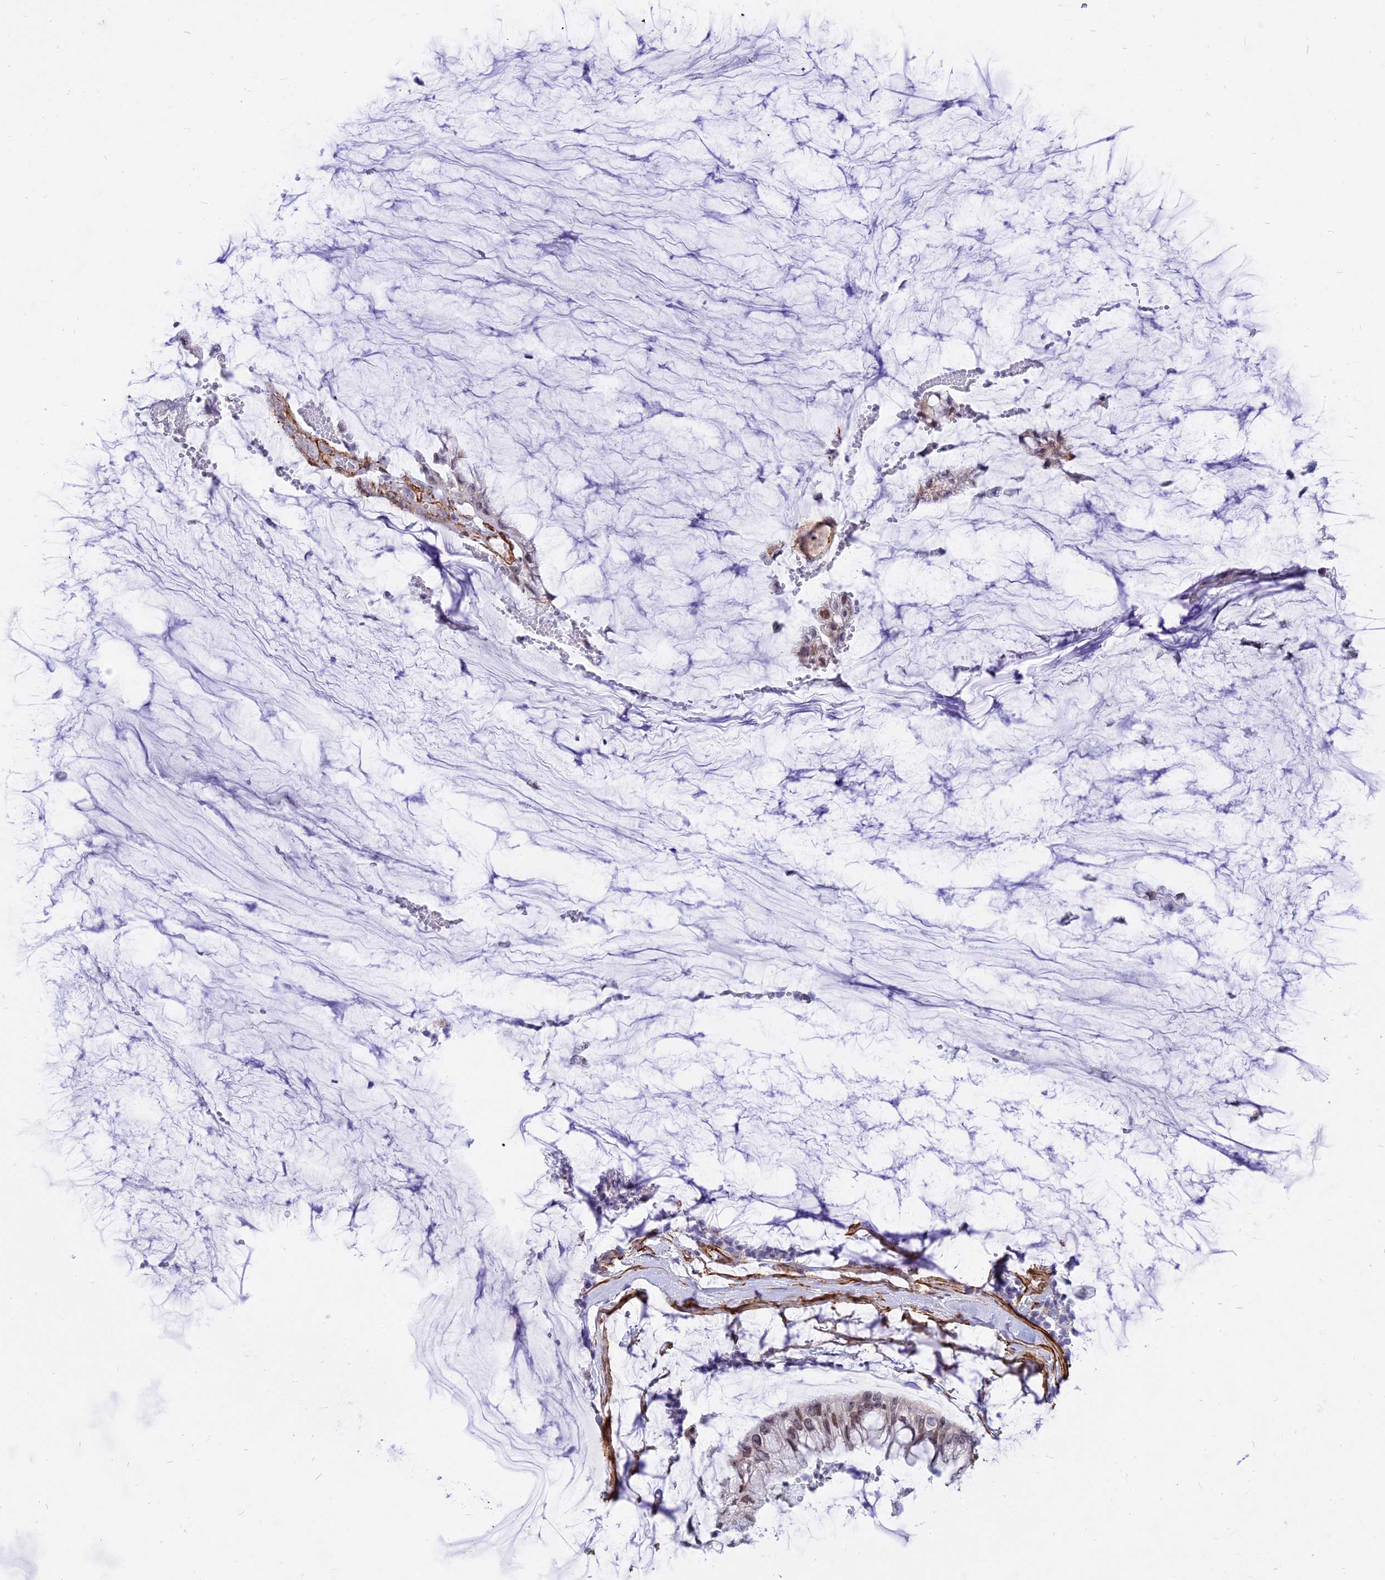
{"staining": {"intensity": "weak", "quantity": ">75%", "location": "nuclear"}, "tissue": "ovarian cancer", "cell_type": "Tumor cells", "image_type": "cancer", "snomed": [{"axis": "morphology", "description": "Cystadenocarcinoma, mucinous, NOS"}, {"axis": "topography", "description": "Ovary"}], "caption": "Tumor cells demonstrate low levels of weak nuclear staining in approximately >75% of cells in mucinous cystadenocarcinoma (ovarian).", "gene": "CENPV", "patient": {"sex": "female", "age": 39}}